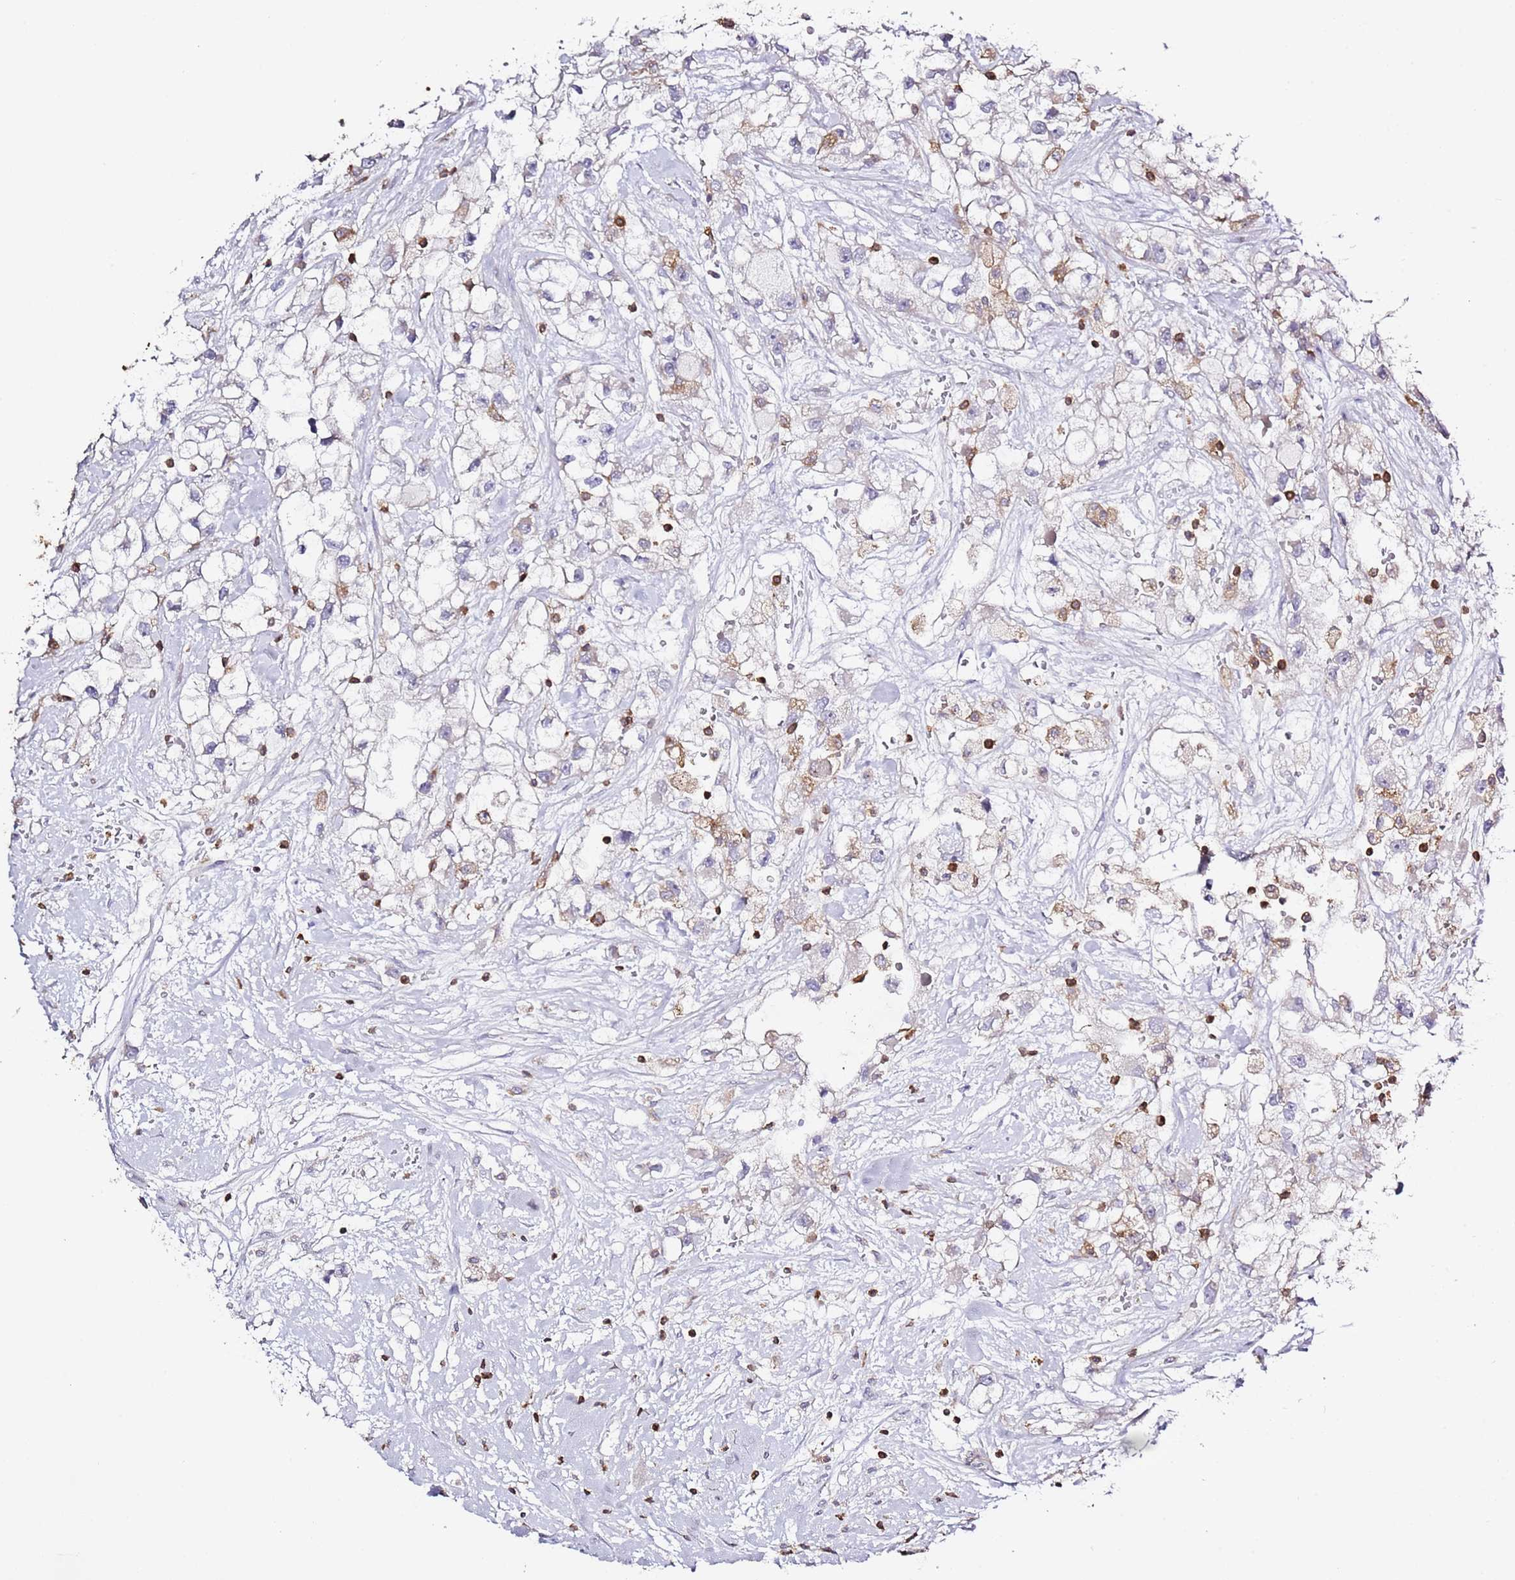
{"staining": {"intensity": "negative", "quantity": "none", "location": "none"}, "tissue": "renal cancer", "cell_type": "Tumor cells", "image_type": "cancer", "snomed": [{"axis": "morphology", "description": "Adenocarcinoma, NOS"}, {"axis": "topography", "description": "Kidney"}], "caption": "Adenocarcinoma (renal) was stained to show a protein in brown. There is no significant staining in tumor cells.", "gene": "LPXN", "patient": {"sex": "male", "age": 59}}